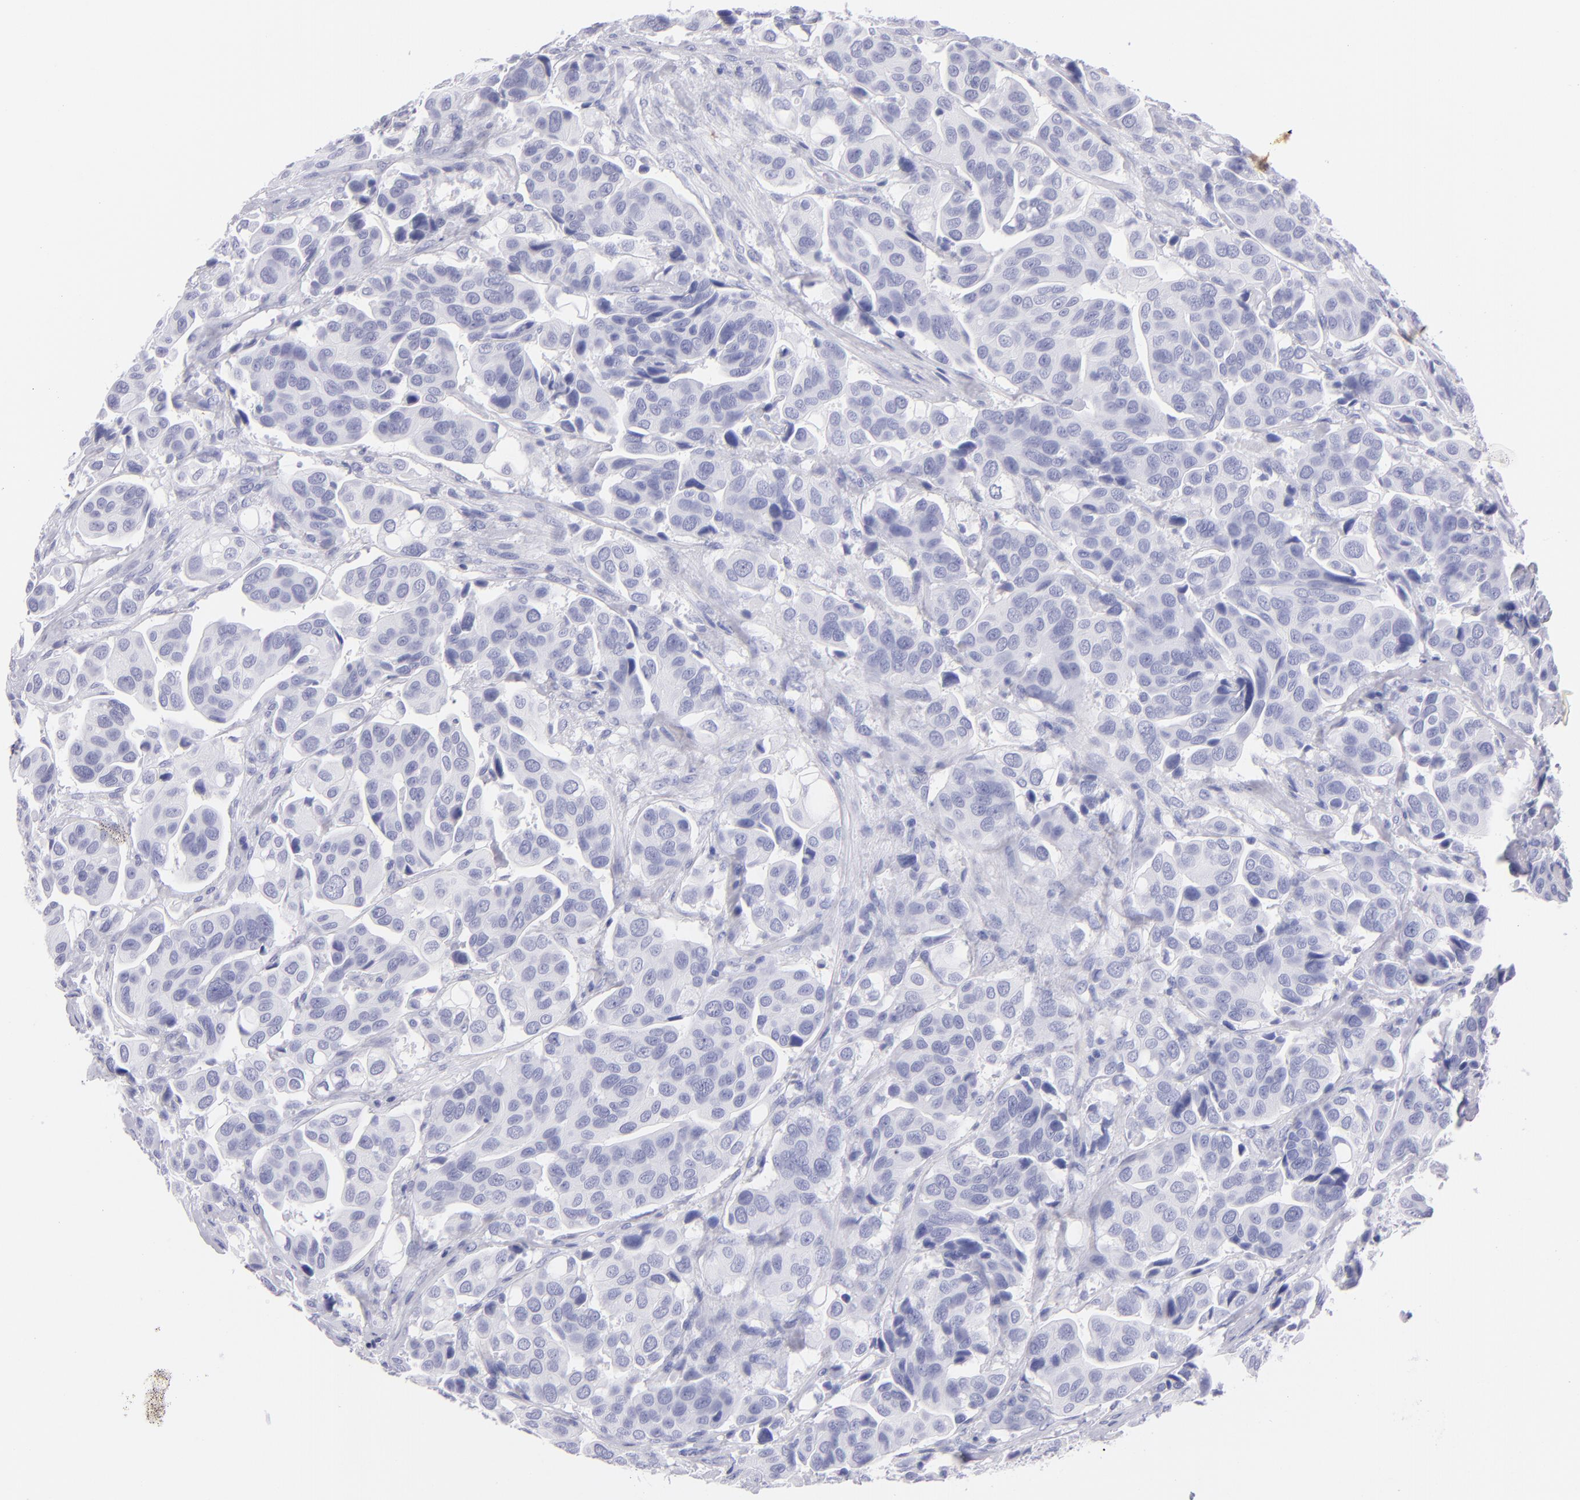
{"staining": {"intensity": "negative", "quantity": "none", "location": "none"}, "tissue": "urothelial cancer", "cell_type": "Tumor cells", "image_type": "cancer", "snomed": [{"axis": "morphology", "description": "Adenocarcinoma, NOS"}, {"axis": "topography", "description": "Urinary bladder"}], "caption": "Immunohistochemistry (IHC) photomicrograph of adenocarcinoma stained for a protein (brown), which exhibits no staining in tumor cells.", "gene": "PRPH", "patient": {"sex": "male", "age": 61}}